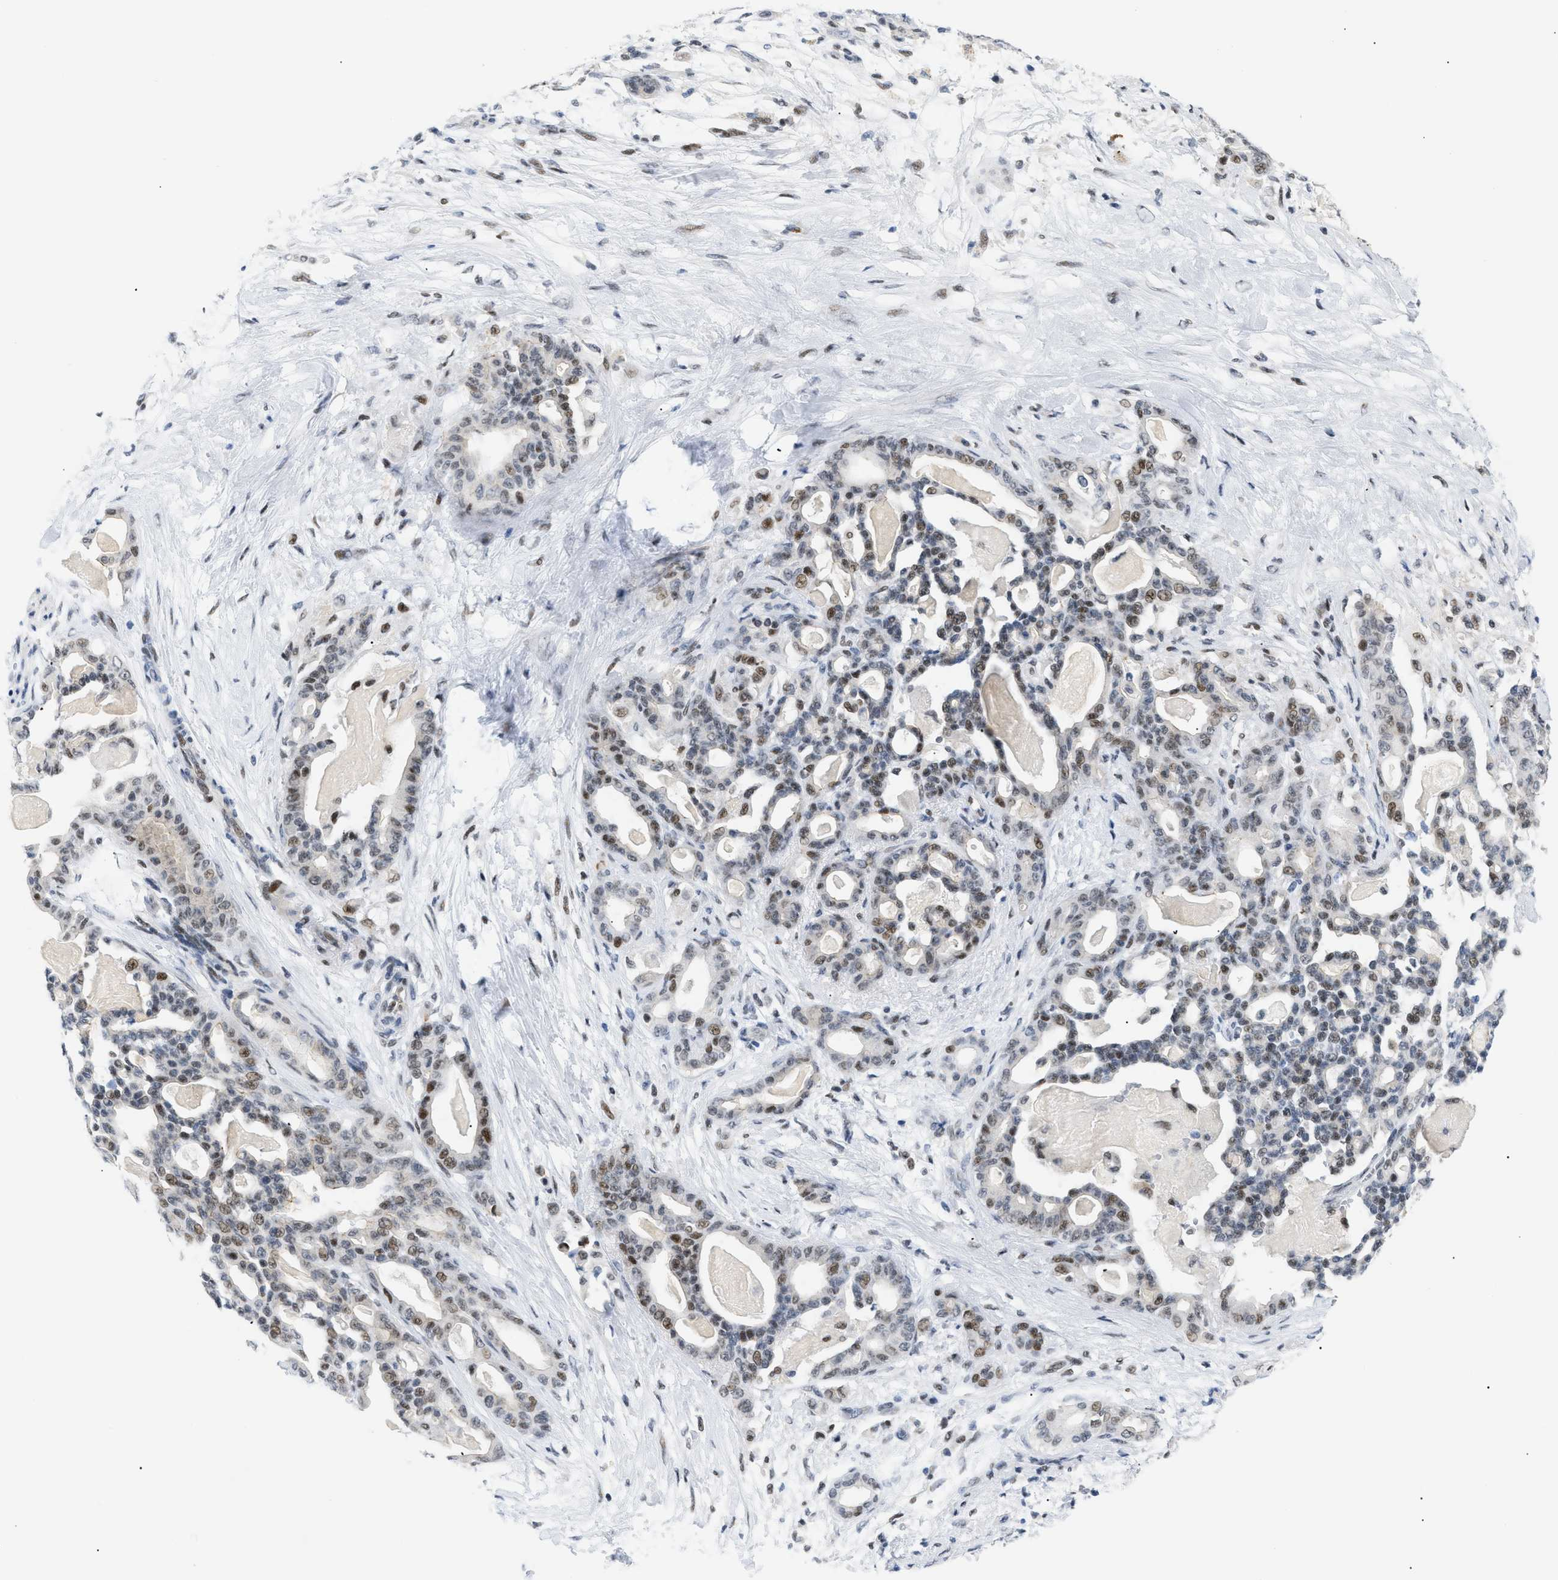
{"staining": {"intensity": "moderate", "quantity": ">75%", "location": "nuclear"}, "tissue": "pancreatic cancer", "cell_type": "Tumor cells", "image_type": "cancer", "snomed": [{"axis": "morphology", "description": "Adenocarcinoma, NOS"}, {"axis": "topography", "description": "Pancreas"}], "caption": "This micrograph displays IHC staining of human pancreatic cancer (adenocarcinoma), with medium moderate nuclear expression in about >75% of tumor cells.", "gene": "MED1", "patient": {"sex": "male", "age": 63}}